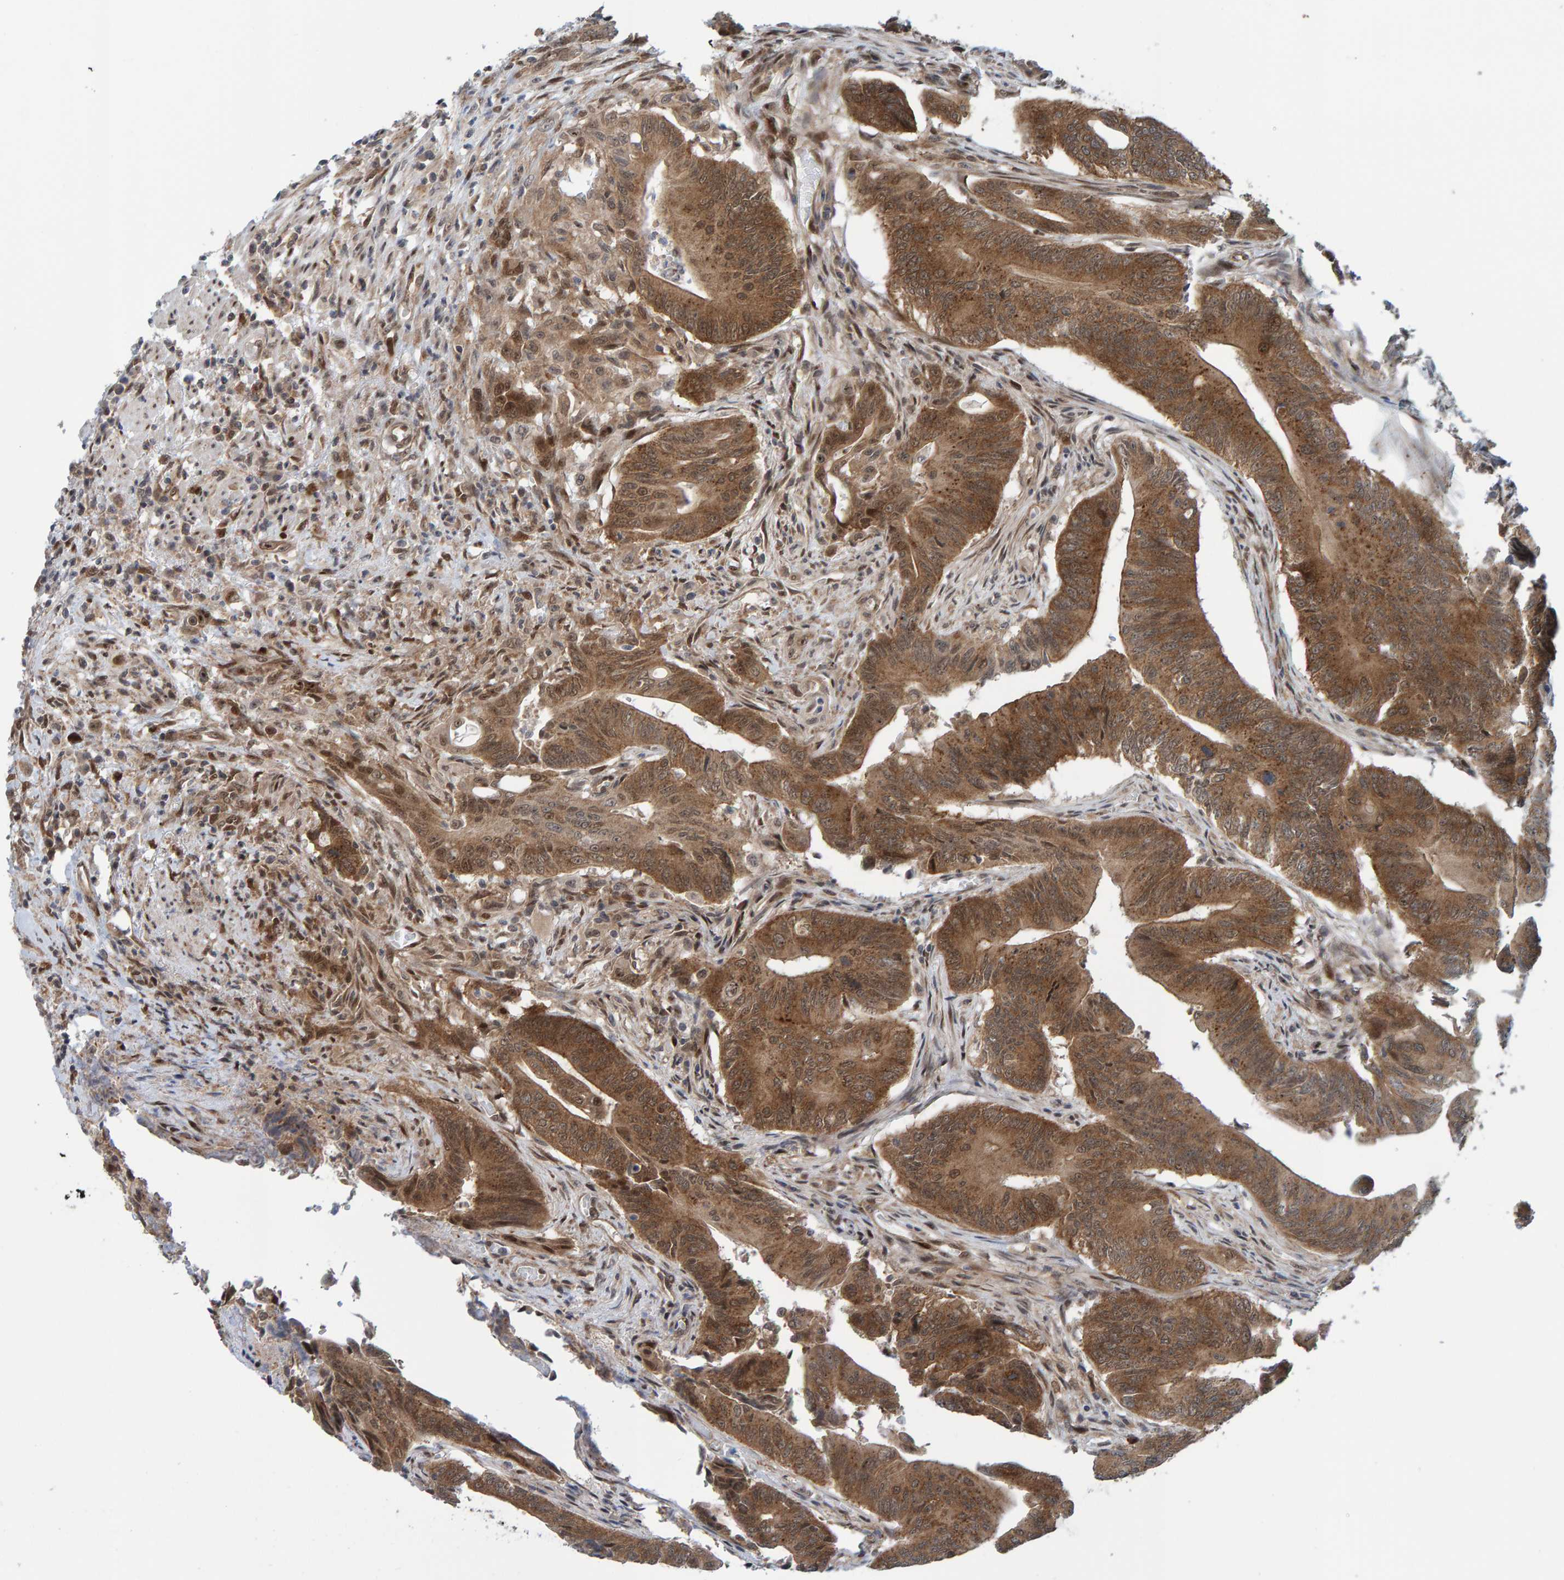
{"staining": {"intensity": "moderate", "quantity": ">75%", "location": "cytoplasmic/membranous"}, "tissue": "colorectal cancer", "cell_type": "Tumor cells", "image_type": "cancer", "snomed": [{"axis": "morphology", "description": "Adenoma, NOS"}, {"axis": "morphology", "description": "Adenocarcinoma, NOS"}, {"axis": "topography", "description": "Colon"}], "caption": "Human colorectal cancer stained with a brown dye demonstrates moderate cytoplasmic/membranous positive positivity in approximately >75% of tumor cells.", "gene": "ZNF366", "patient": {"sex": "male", "age": 79}}